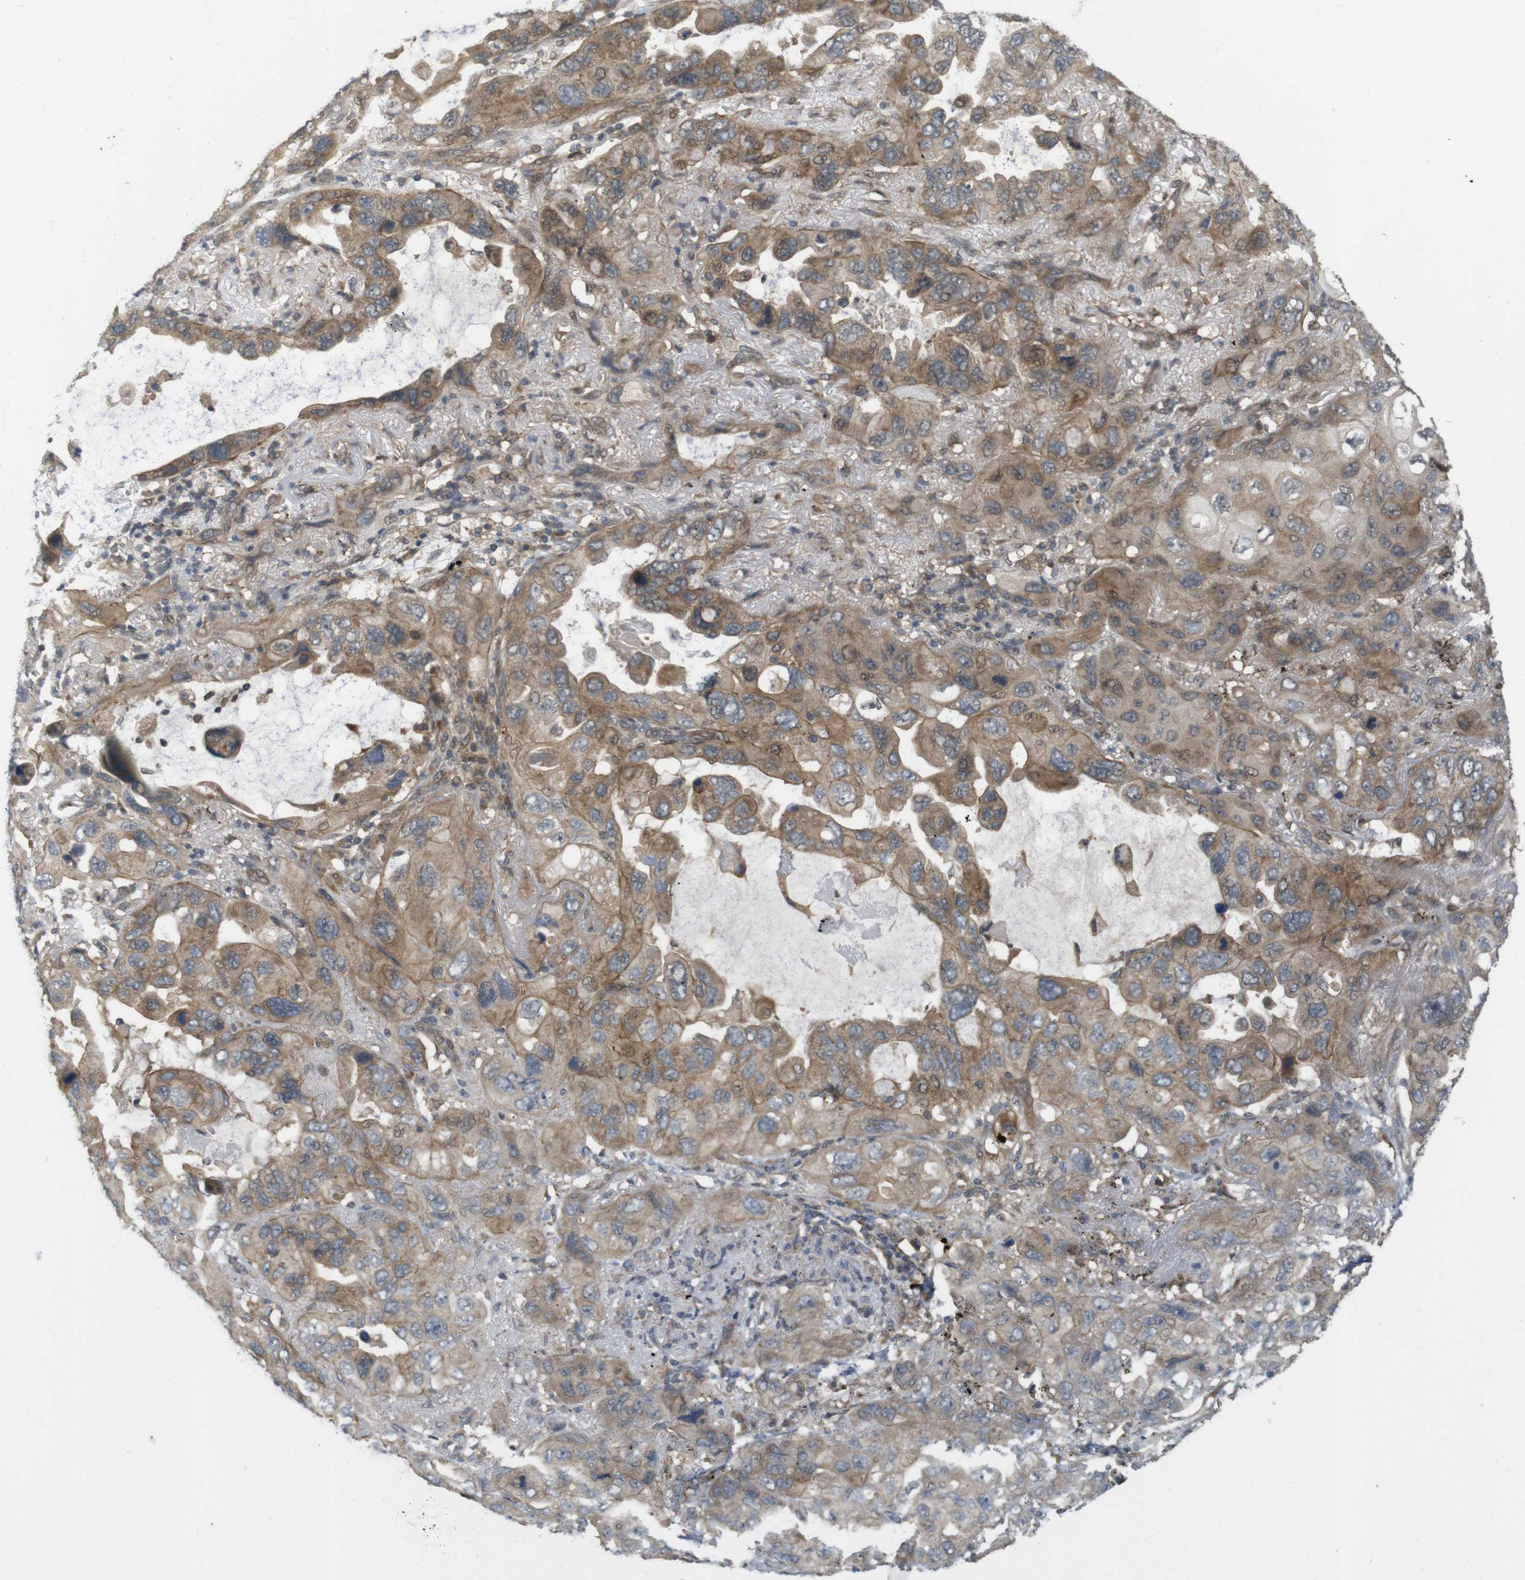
{"staining": {"intensity": "moderate", "quantity": ">75%", "location": "cytoplasmic/membranous"}, "tissue": "lung cancer", "cell_type": "Tumor cells", "image_type": "cancer", "snomed": [{"axis": "morphology", "description": "Squamous cell carcinoma, NOS"}, {"axis": "topography", "description": "Lung"}], "caption": "Immunohistochemical staining of human lung cancer (squamous cell carcinoma) displays moderate cytoplasmic/membranous protein staining in about >75% of tumor cells. Nuclei are stained in blue.", "gene": "RNF130", "patient": {"sex": "female", "age": 73}}